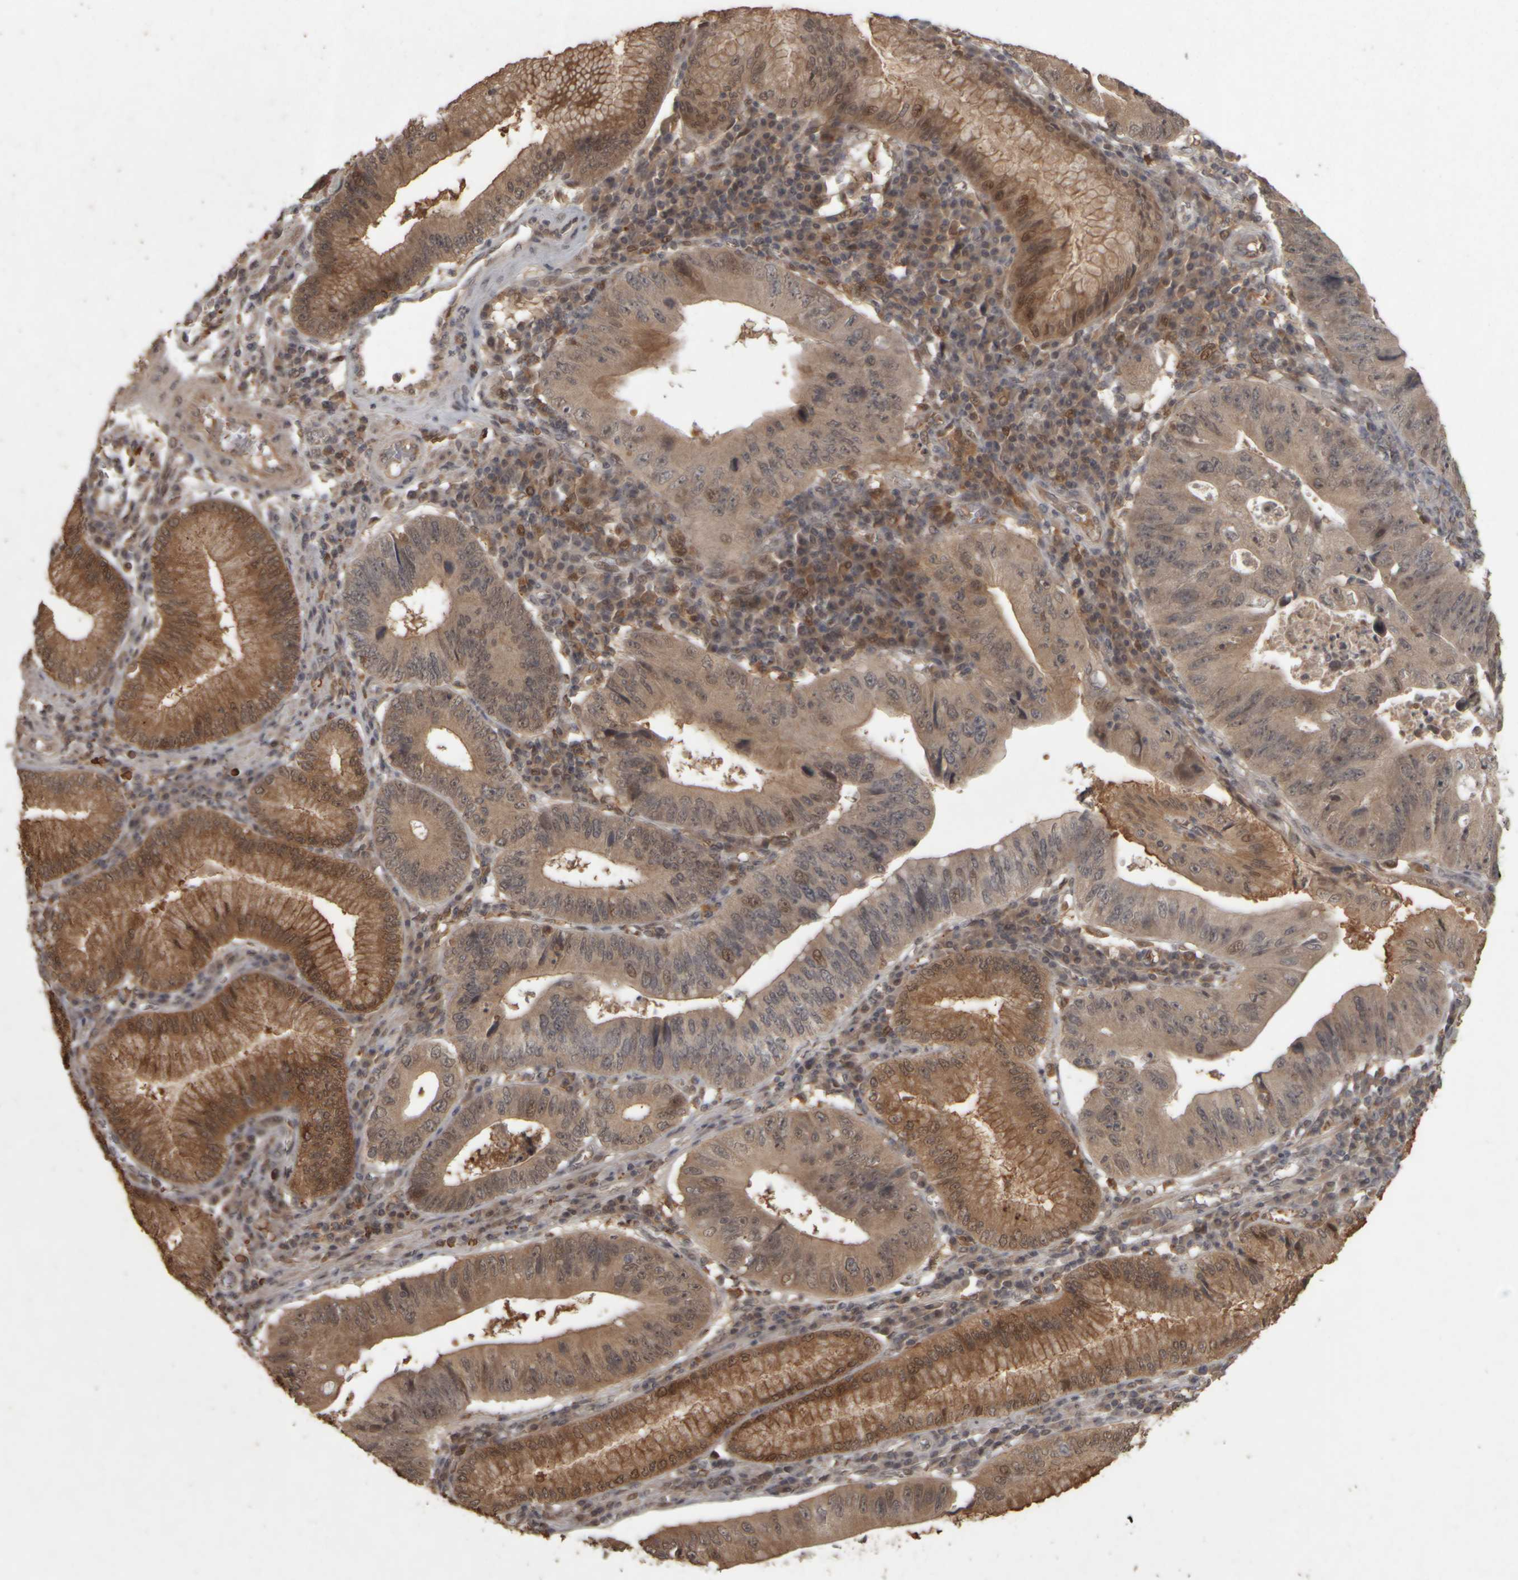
{"staining": {"intensity": "moderate", "quantity": ">75%", "location": "cytoplasmic/membranous,nuclear"}, "tissue": "stomach cancer", "cell_type": "Tumor cells", "image_type": "cancer", "snomed": [{"axis": "morphology", "description": "Adenocarcinoma, NOS"}, {"axis": "topography", "description": "Stomach"}], "caption": "A histopathology image showing moderate cytoplasmic/membranous and nuclear staining in approximately >75% of tumor cells in stomach adenocarcinoma, as visualized by brown immunohistochemical staining.", "gene": "ACO1", "patient": {"sex": "male", "age": 59}}